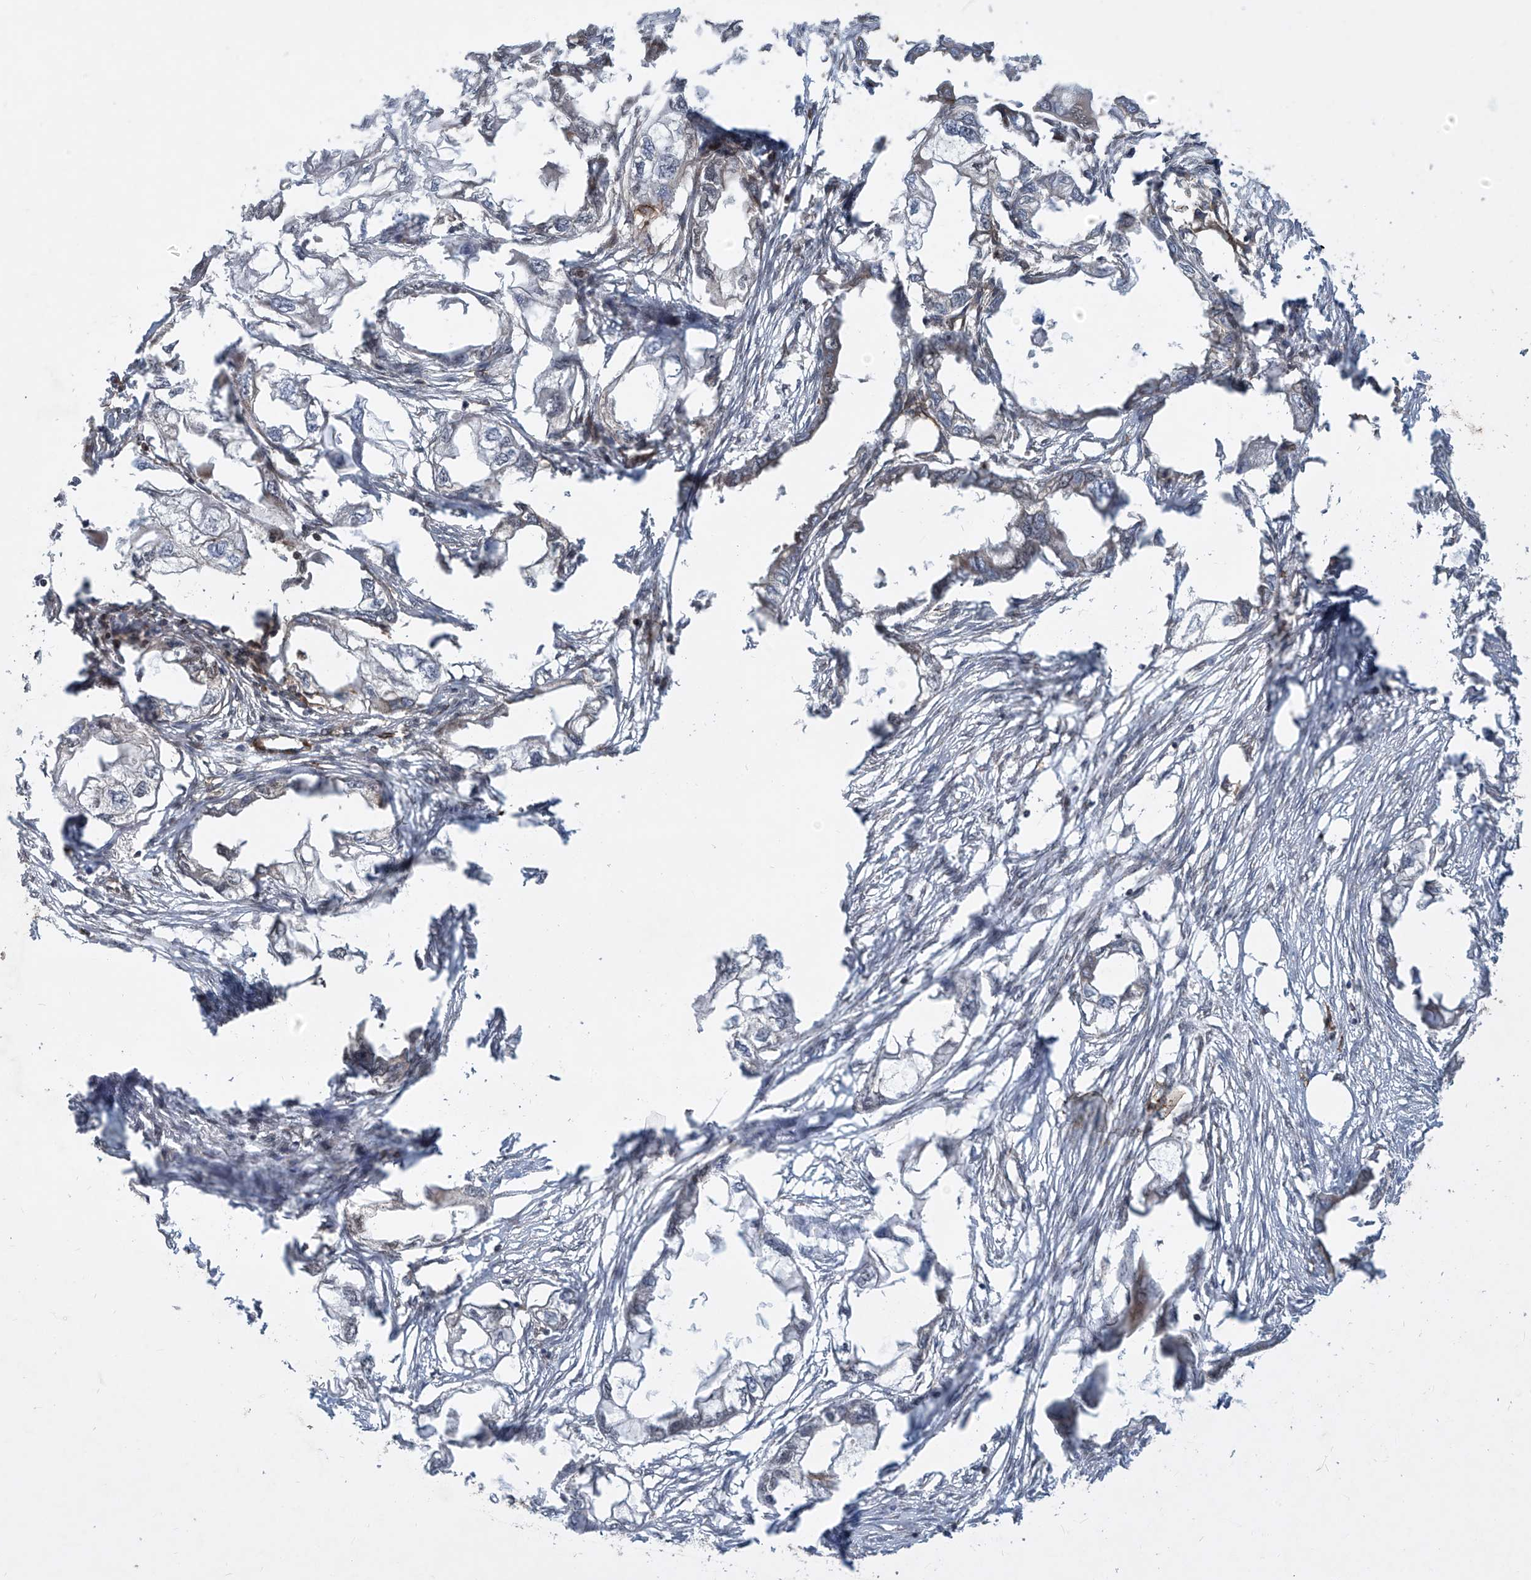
{"staining": {"intensity": "negative", "quantity": "none", "location": "none"}, "tissue": "endometrial cancer", "cell_type": "Tumor cells", "image_type": "cancer", "snomed": [{"axis": "morphology", "description": "Adenocarcinoma, NOS"}, {"axis": "morphology", "description": "Adenocarcinoma, metastatic, NOS"}, {"axis": "topography", "description": "Adipose tissue"}, {"axis": "topography", "description": "Endometrium"}], "caption": "An IHC histopathology image of adenocarcinoma (endometrial) is shown. There is no staining in tumor cells of adenocarcinoma (endometrial).", "gene": "LAGE3", "patient": {"sex": "female", "age": 67}}